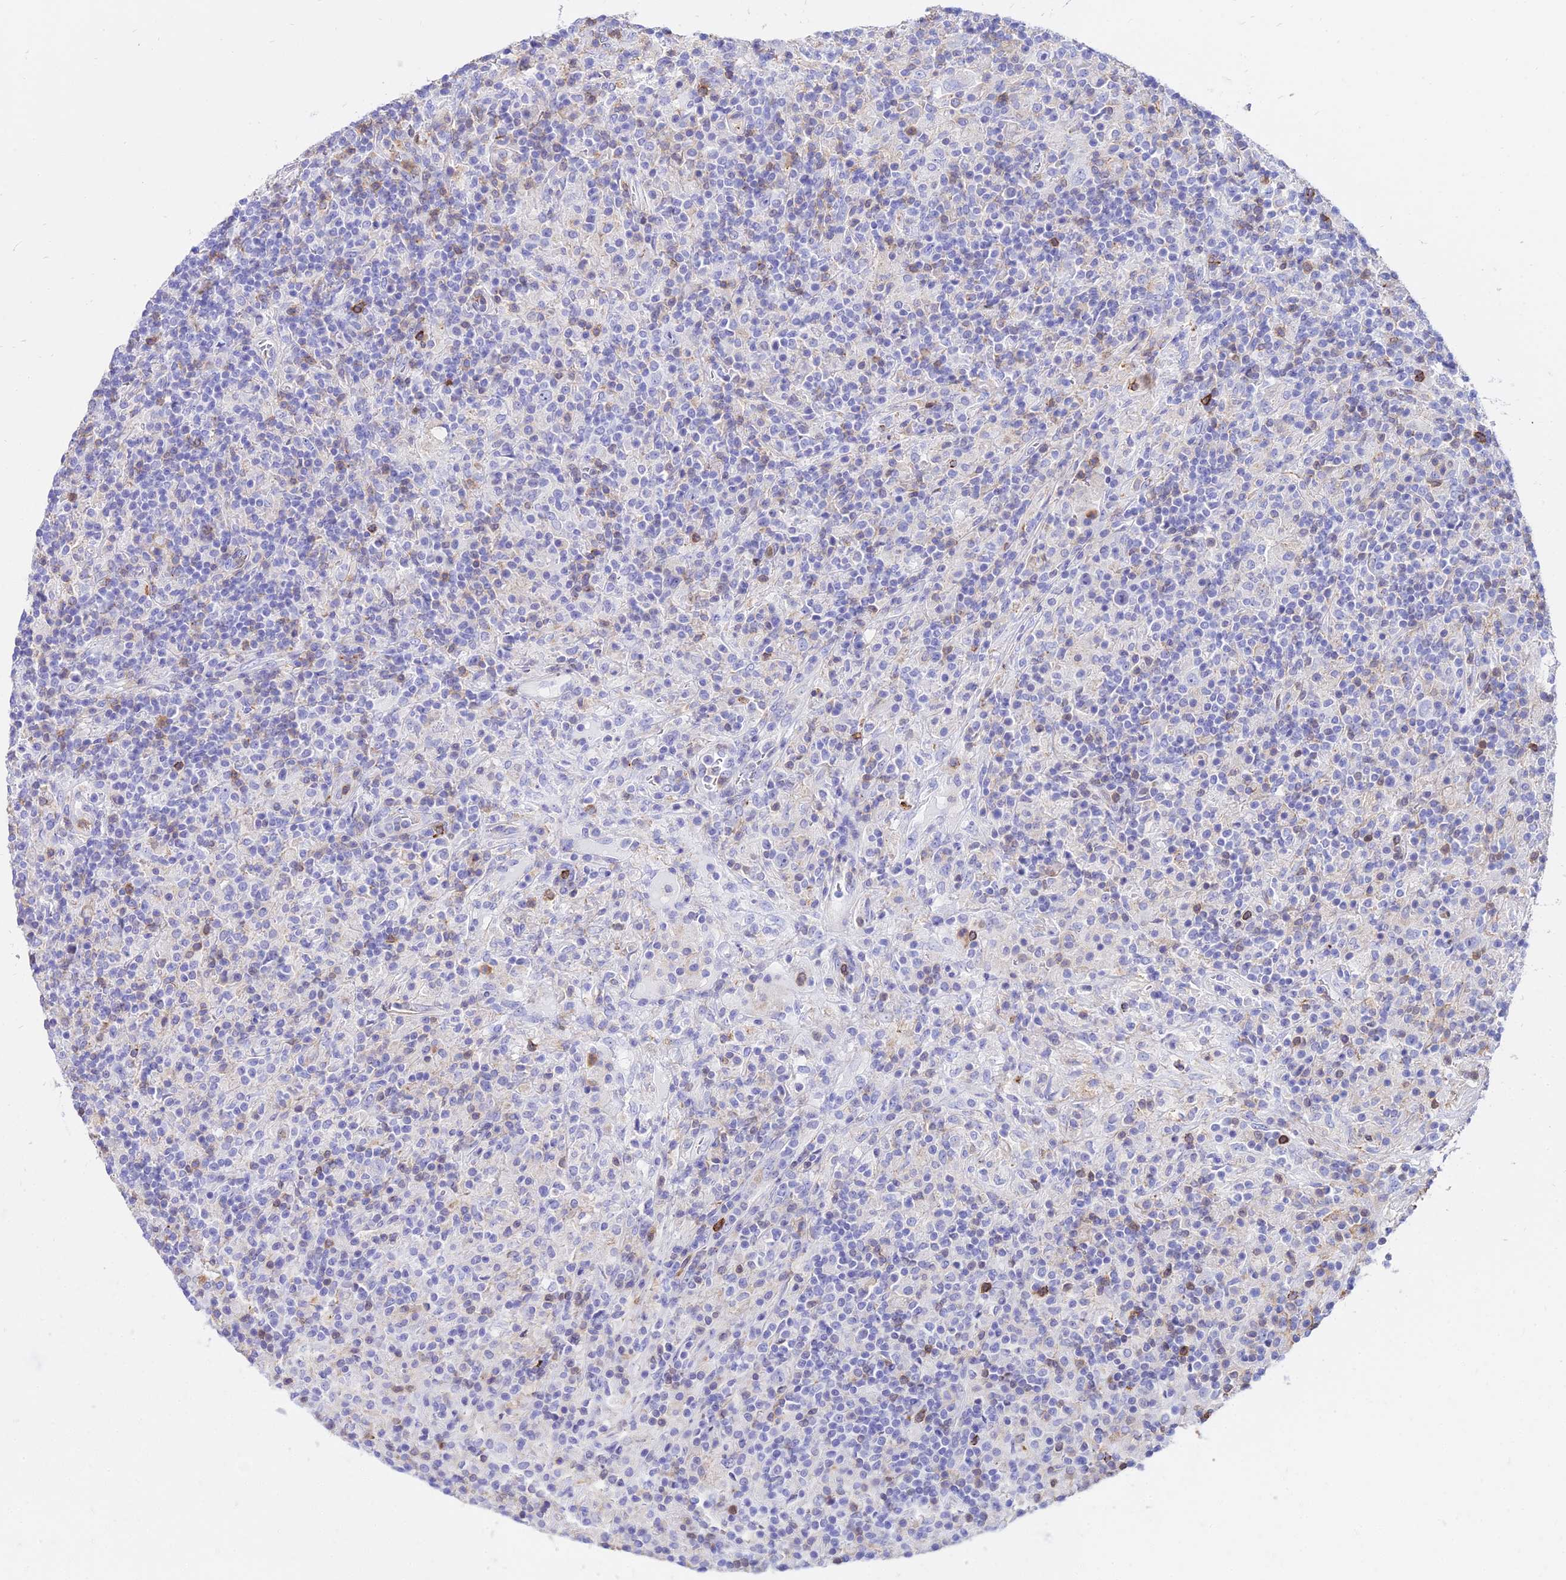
{"staining": {"intensity": "negative", "quantity": "none", "location": "none"}, "tissue": "lymphoma", "cell_type": "Tumor cells", "image_type": "cancer", "snomed": [{"axis": "morphology", "description": "Hodgkin's disease, NOS"}, {"axis": "topography", "description": "Lymph node"}], "caption": "This is an immunohistochemistry (IHC) micrograph of lymphoma. There is no positivity in tumor cells.", "gene": "SREK1IP1", "patient": {"sex": "male", "age": 70}}